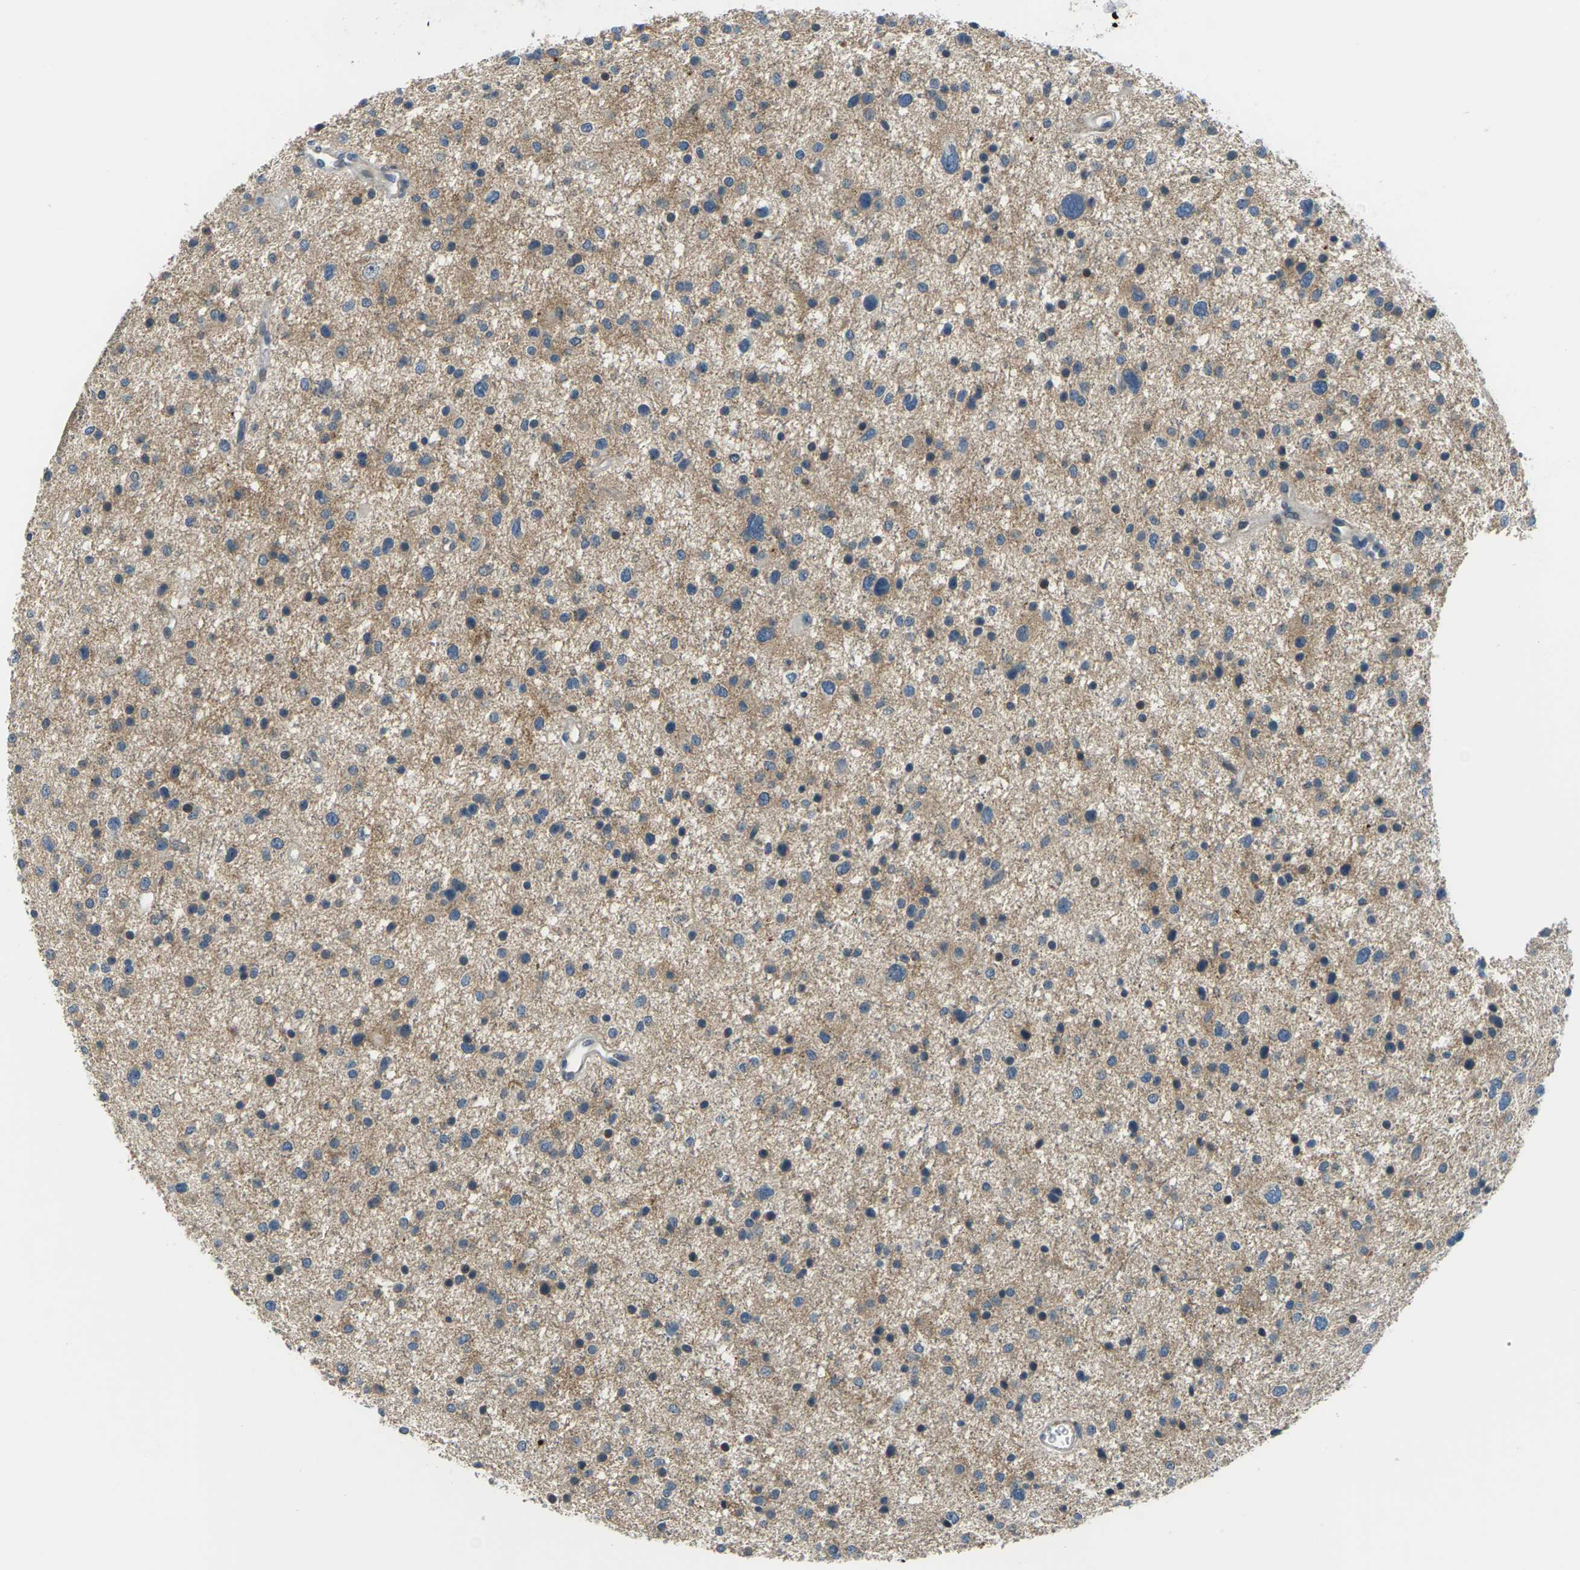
{"staining": {"intensity": "weak", "quantity": "25%-75%", "location": "cytoplasmic/membranous"}, "tissue": "glioma", "cell_type": "Tumor cells", "image_type": "cancer", "snomed": [{"axis": "morphology", "description": "Glioma, malignant, Low grade"}, {"axis": "topography", "description": "Brain"}], "caption": "A high-resolution image shows immunohistochemistry staining of glioma, which demonstrates weak cytoplasmic/membranous staining in about 25%-75% of tumor cells. The staining is performed using DAB (3,3'-diaminobenzidine) brown chromogen to label protein expression. The nuclei are counter-stained blue using hematoxylin.", "gene": "SLC13A3", "patient": {"sex": "female", "age": 37}}